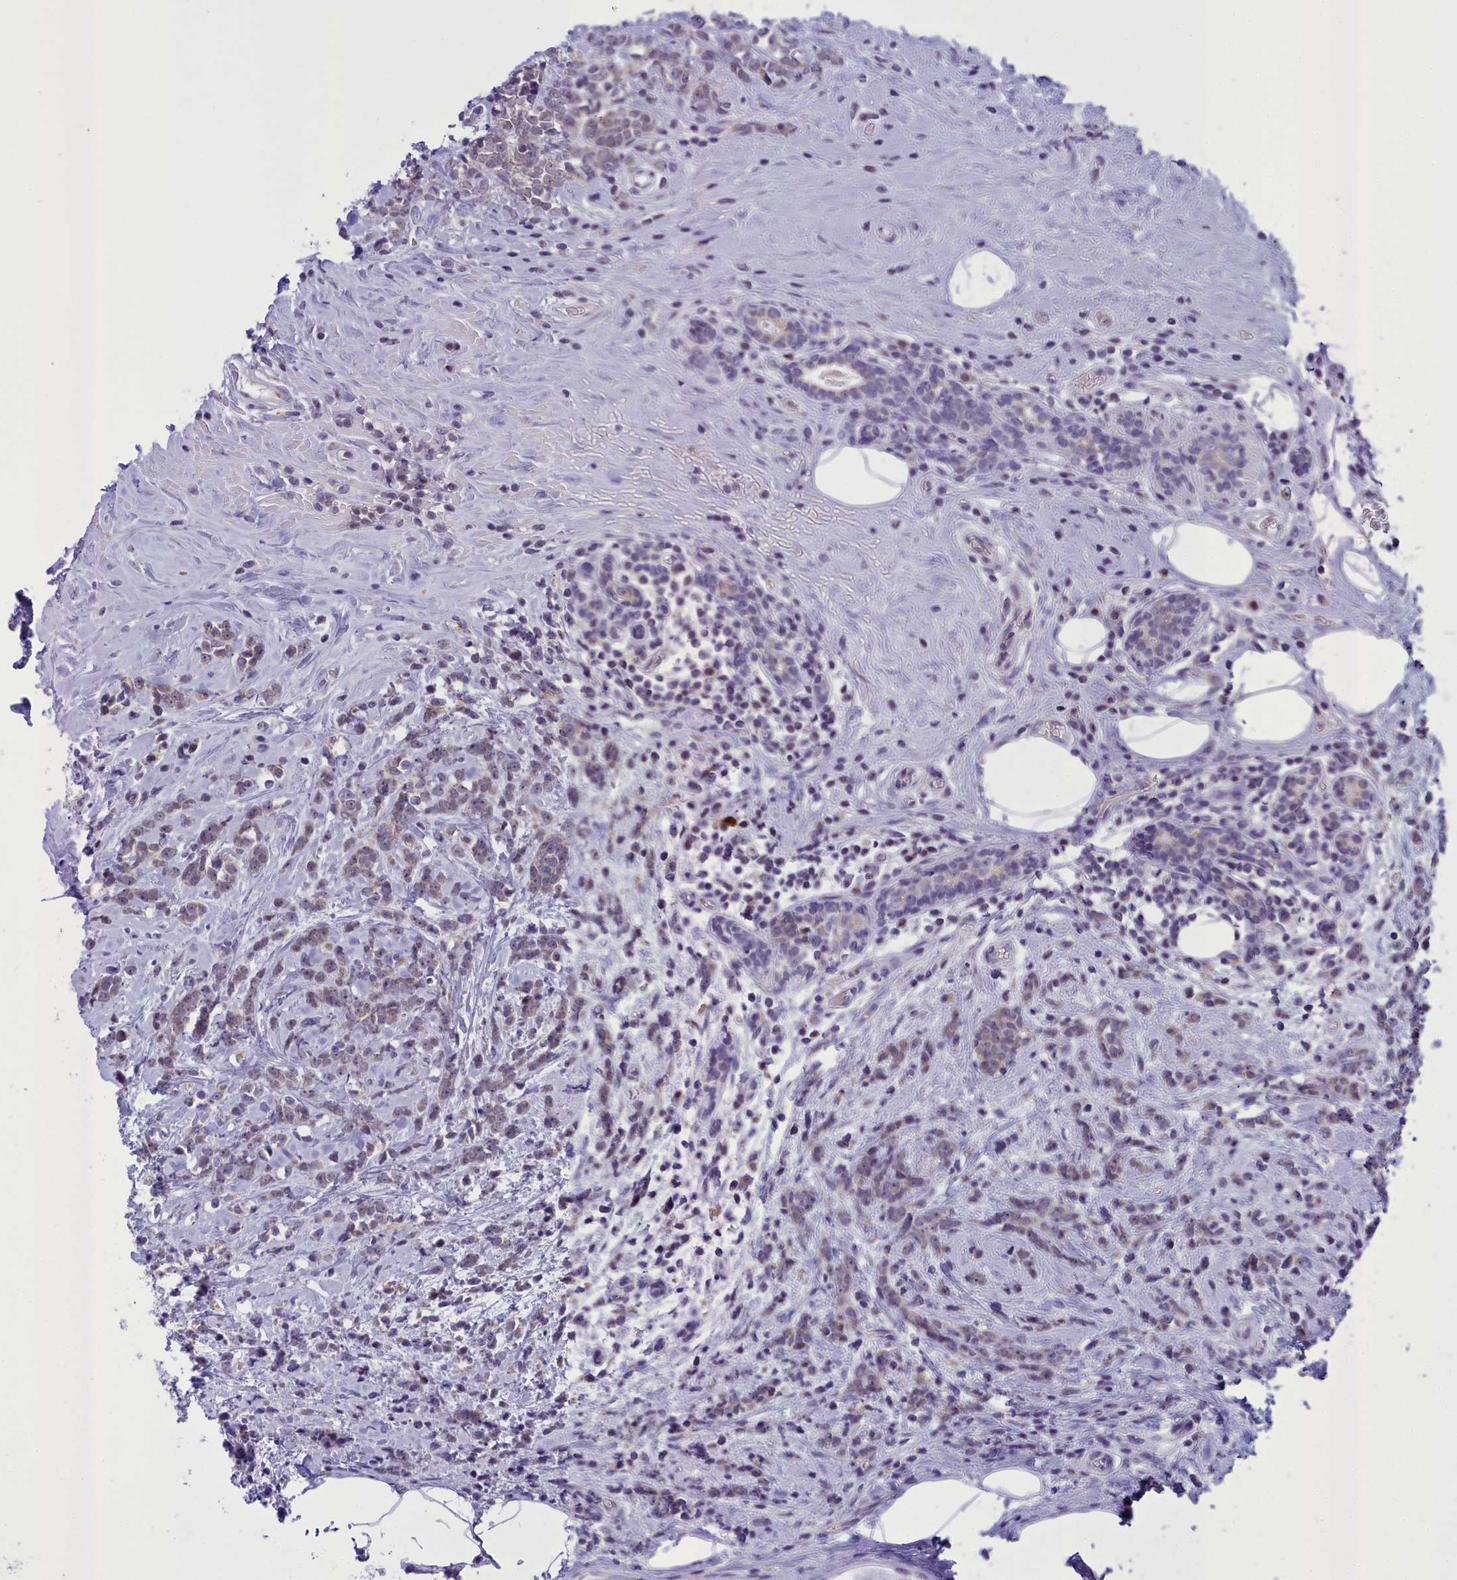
{"staining": {"intensity": "weak", "quantity": ">75%", "location": "cytoplasmic/membranous"}, "tissue": "breast cancer", "cell_type": "Tumor cells", "image_type": "cancer", "snomed": [{"axis": "morphology", "description": "Lobular carcinoma"}, {"axis": "topography", "description": "Breast"}], "caption": "A micrograph of breast cancer (lobular carcinoma) stained for a protein displays weak cytoplasmic/membranous brown staining in tumor cells.", "gene": "B9D2", "patient": {"sex": "female", "age": 58}}